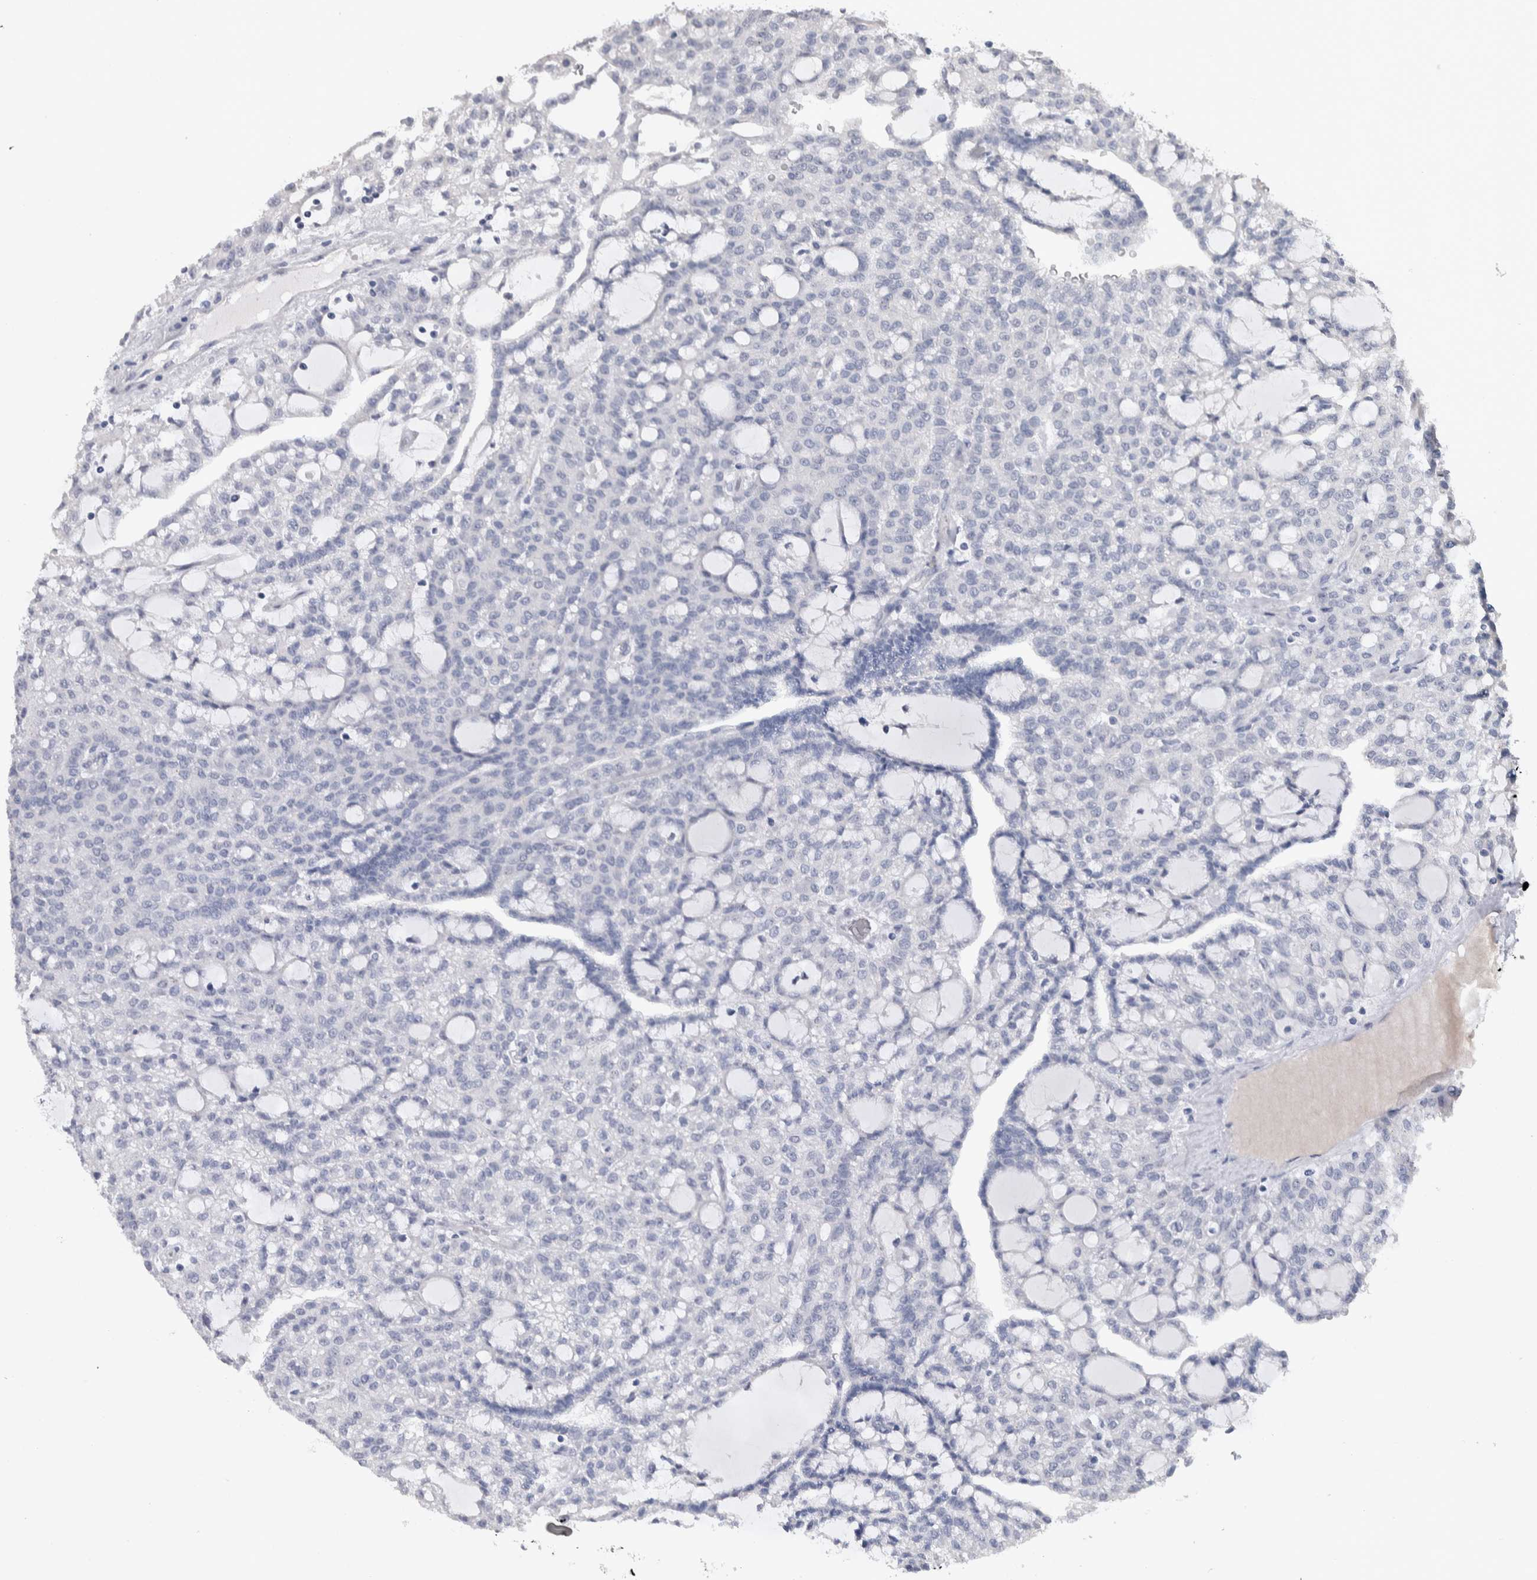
{"staining": {"intensity": "negative", "quantity": "none", "location": "none"}, "tissue": "renal cancer", "cell_type": "Tumor cells", "image_type": "cancer", "snomed": [{"axis": "morphology", "description": "Adenocarcinoma, NOS"}, {"axis": "topography", "description": "Kidney"}], "caption": "This image is of renal cancer stained with immunohistochemistry (IHC) to label a protein in brown with the nuclei are counter-stained blue. There is no expression in tumor cells.", "gene": "TMEM102", "patient": {"sex": "male", "age": 63}}